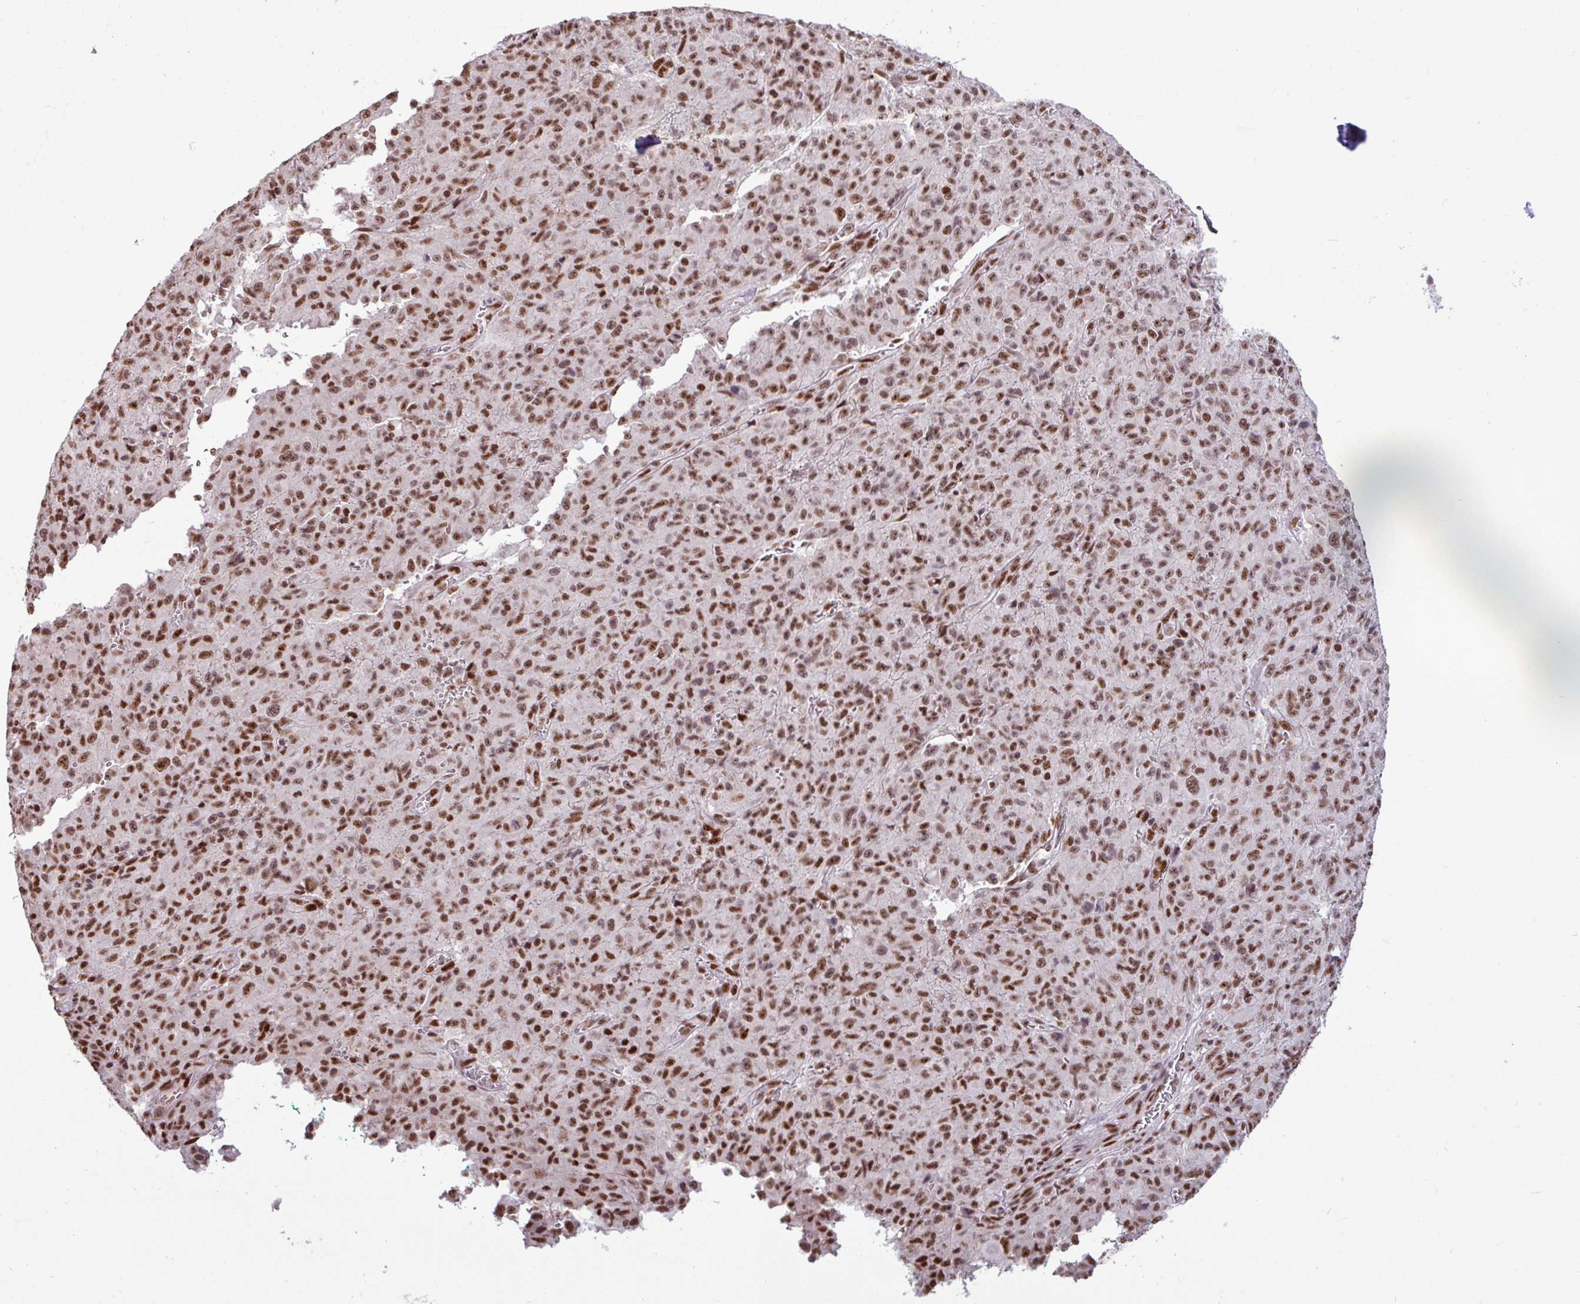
{"staining": {"intensity": "strong", "quantity": ">75%", "location": "nuclear"}, "tissue": "melanoma", "cell_type": "Tumor cells", "image_type": "cancer", "snomed": [{"axis": "morphology", "description": "Malignant melanoma, NOS"}, {"axis": "topography", "description": "Skin"}], "caption": "Malignant melanoma stained with a protein marker demonstrates strong staining in tumor cells.", "gene": "TDG", "patient": {"sex": "male", "age": 46}}